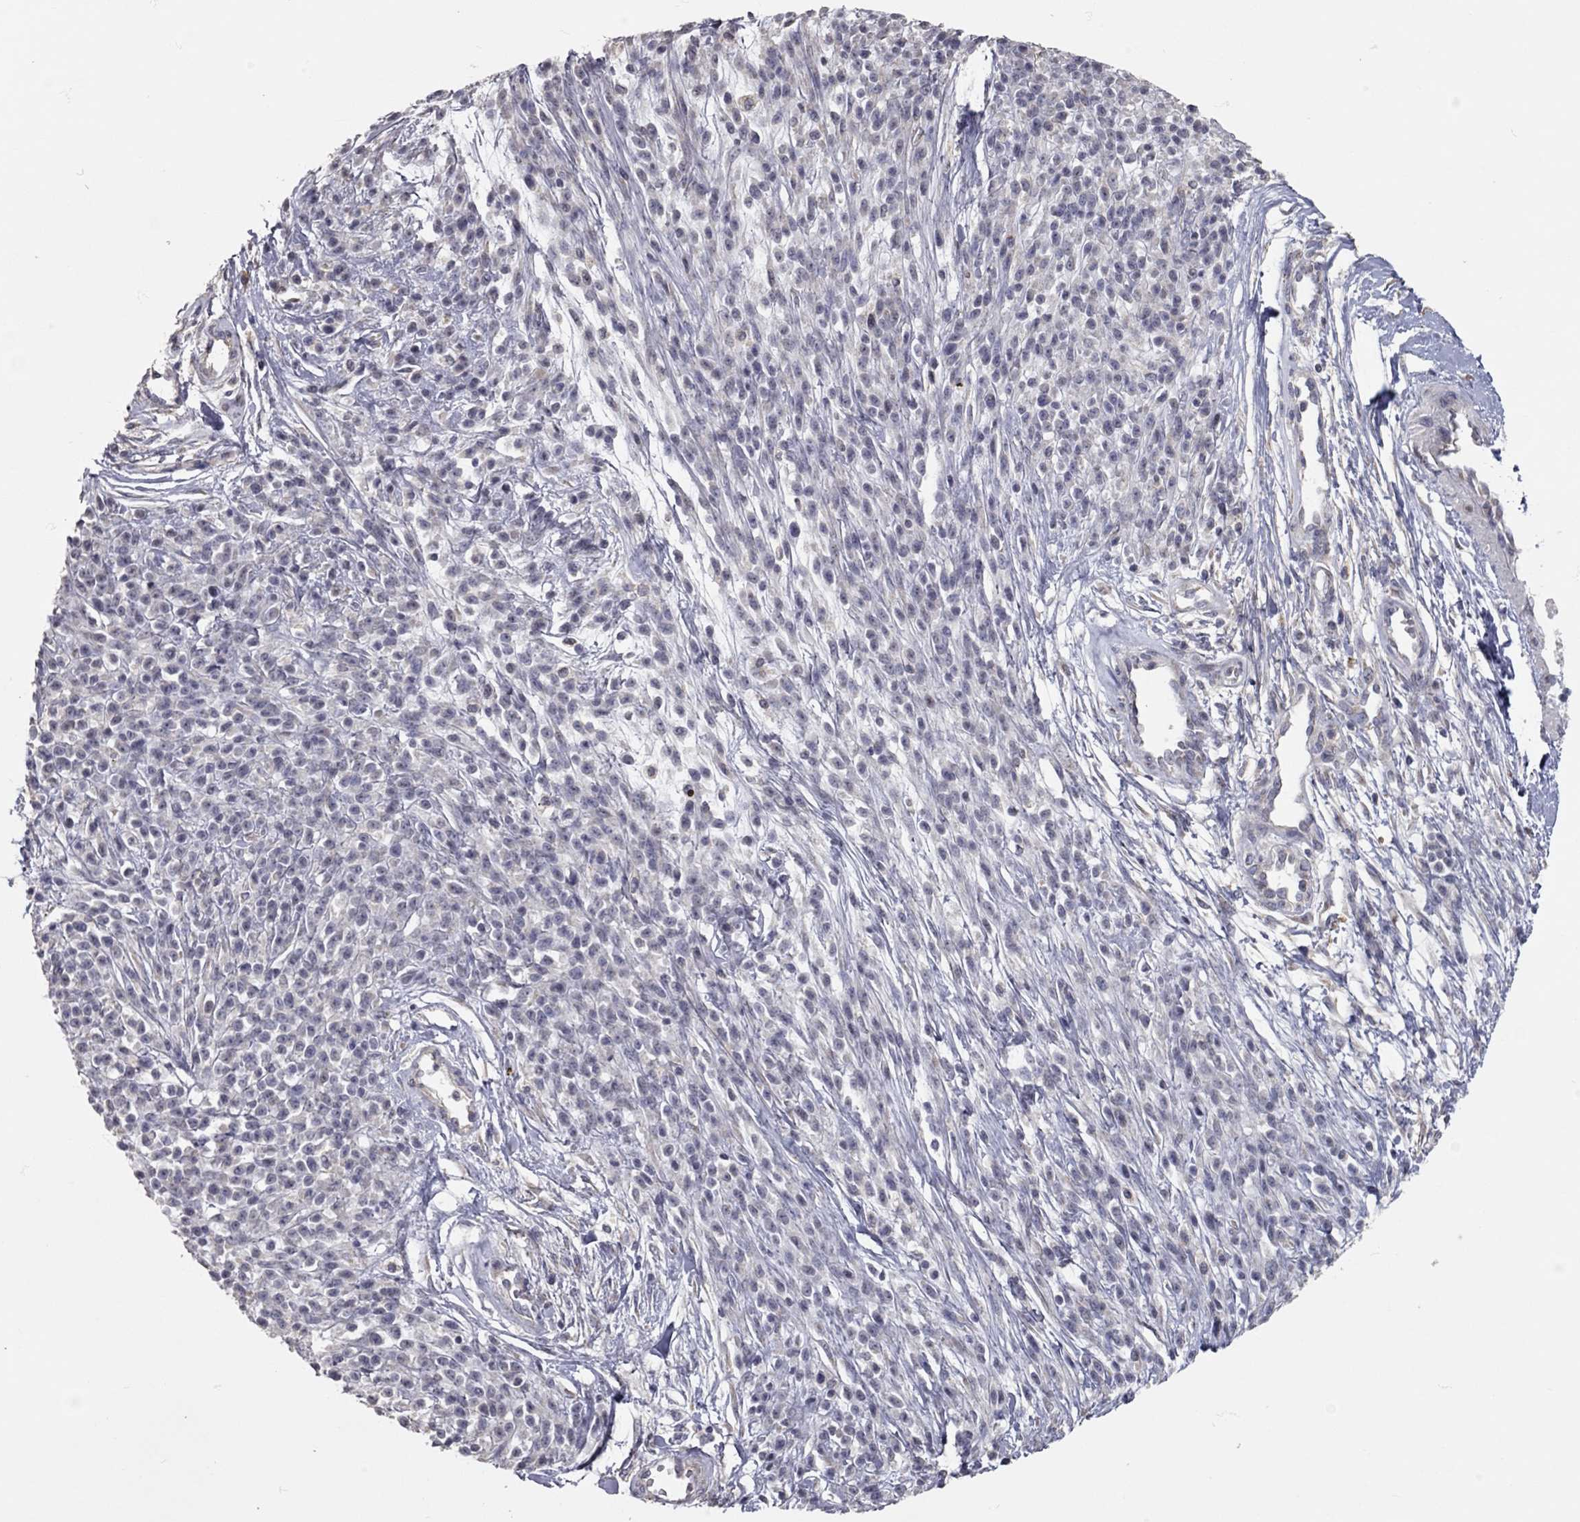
{"staining": {"intensity": "negative", "quantity": "none", "location": "none"}, "tissue": "melanoma", "cell_type": "Tumor cells", "image_type": "cancer", "snomed": [{"axis": "morphology", "description": "Malignant melanoma, NOS"}, {"axis": "topography", "description": "Skin"}, {"axis": "topography", "description": "Skin of trunk"}], "caption": "IHC histopathology image of malignant melanoma stained for a protein (brown), which reveals no positivity in tumor cells.", "gene": "XAGE2", "patient": {"sex": "male", "age": 74}}